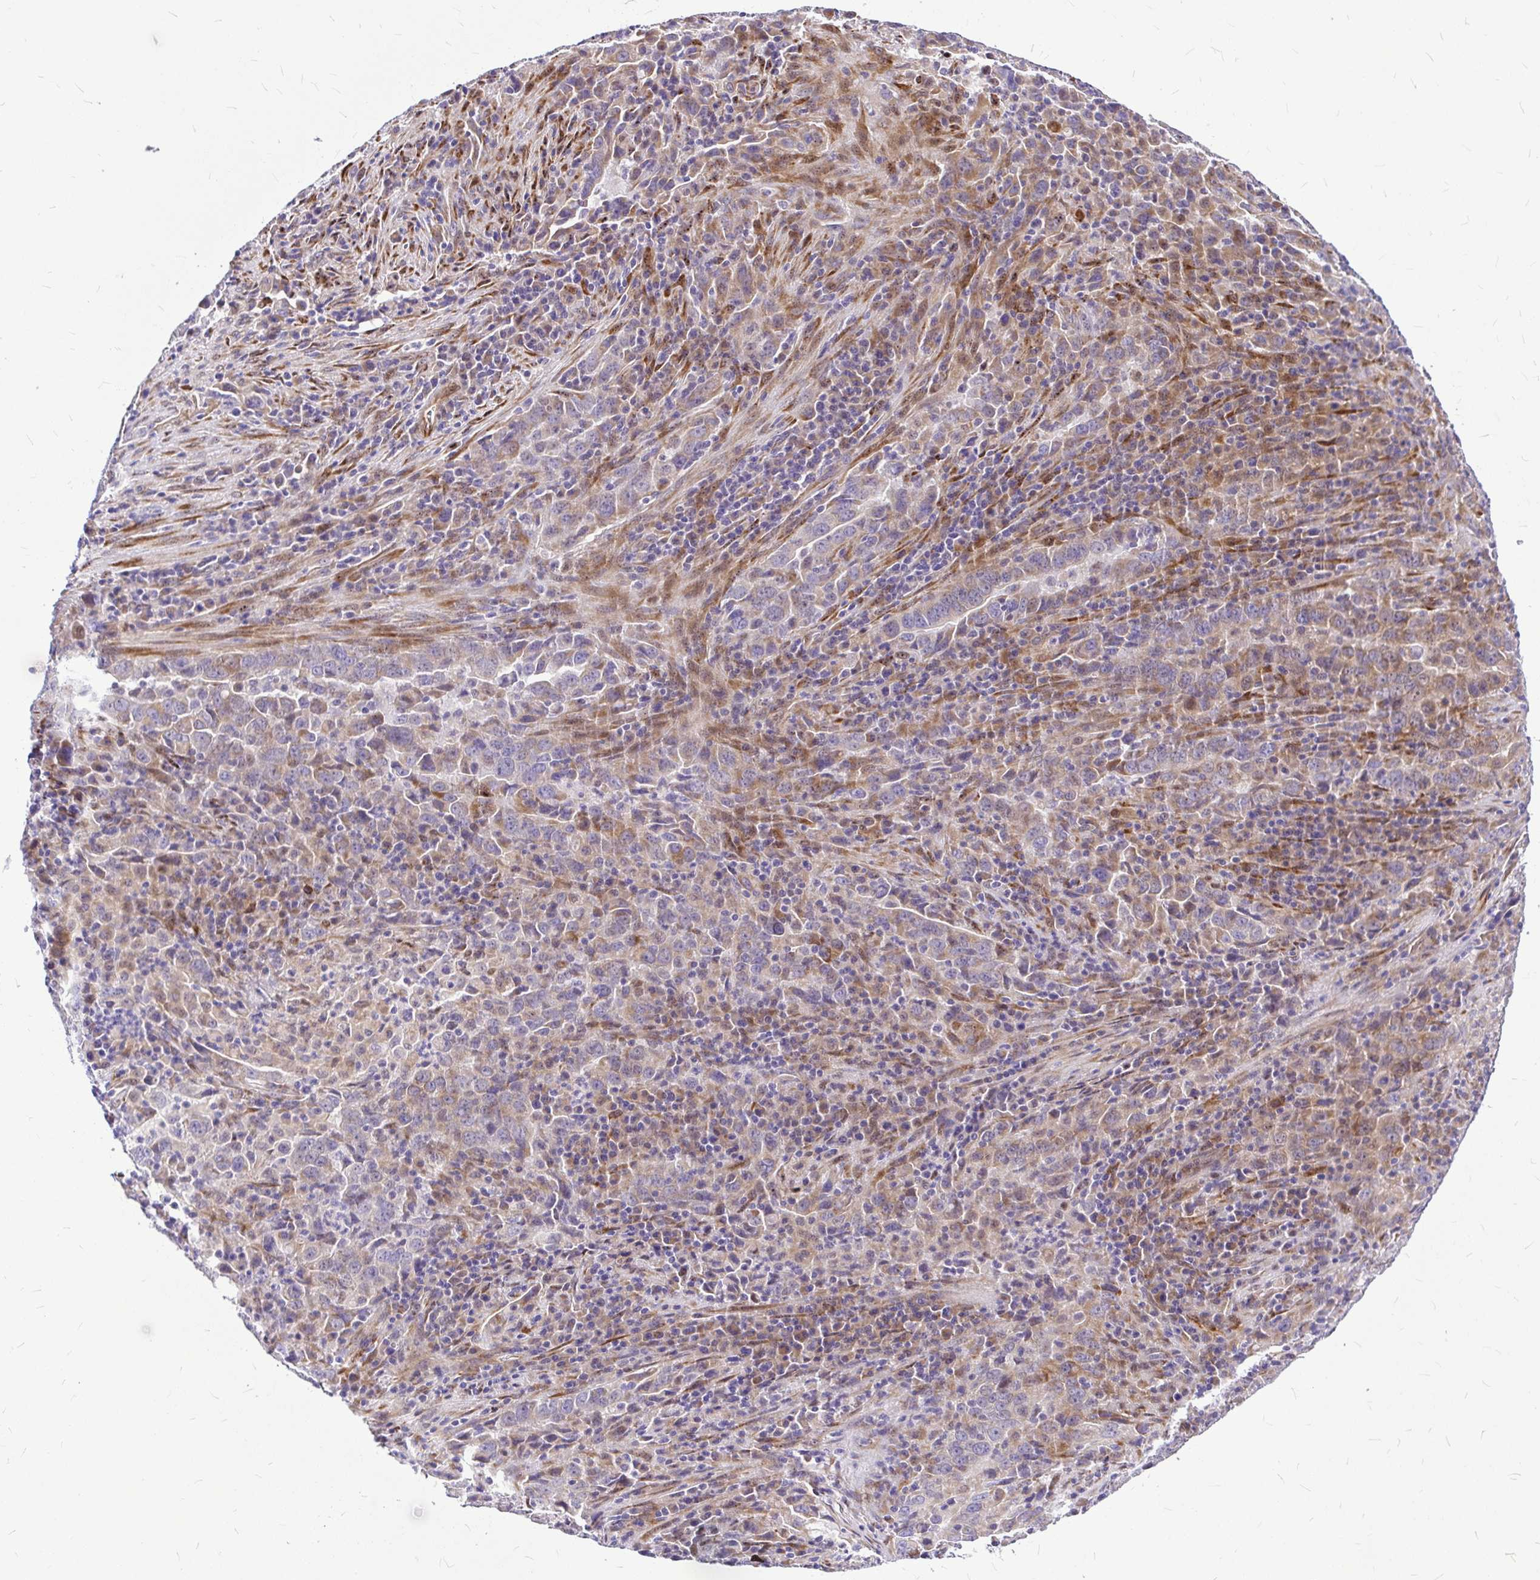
{"staining": {"intensity": "moderate", "quantity": "<25%", "location": "cytoplasmic/membranous"}, "tissue": "lung cancer", "cell_type": "Tumor cells", "image_type": "cancer", "snomed": [{"axis": "morphology", "description": "Adenocarcinoma, NOS"}, {"axis": "topography", "description": "Lung"}], "caption": "Immunohistochemical staining of adenocarcinoma (lung) demonstrates moderate cytoplasmic/membranous protein expression in about <25% of tumor cells.", "gene": "GABBR2", "patient": {"sex": "male", "age": 67}}